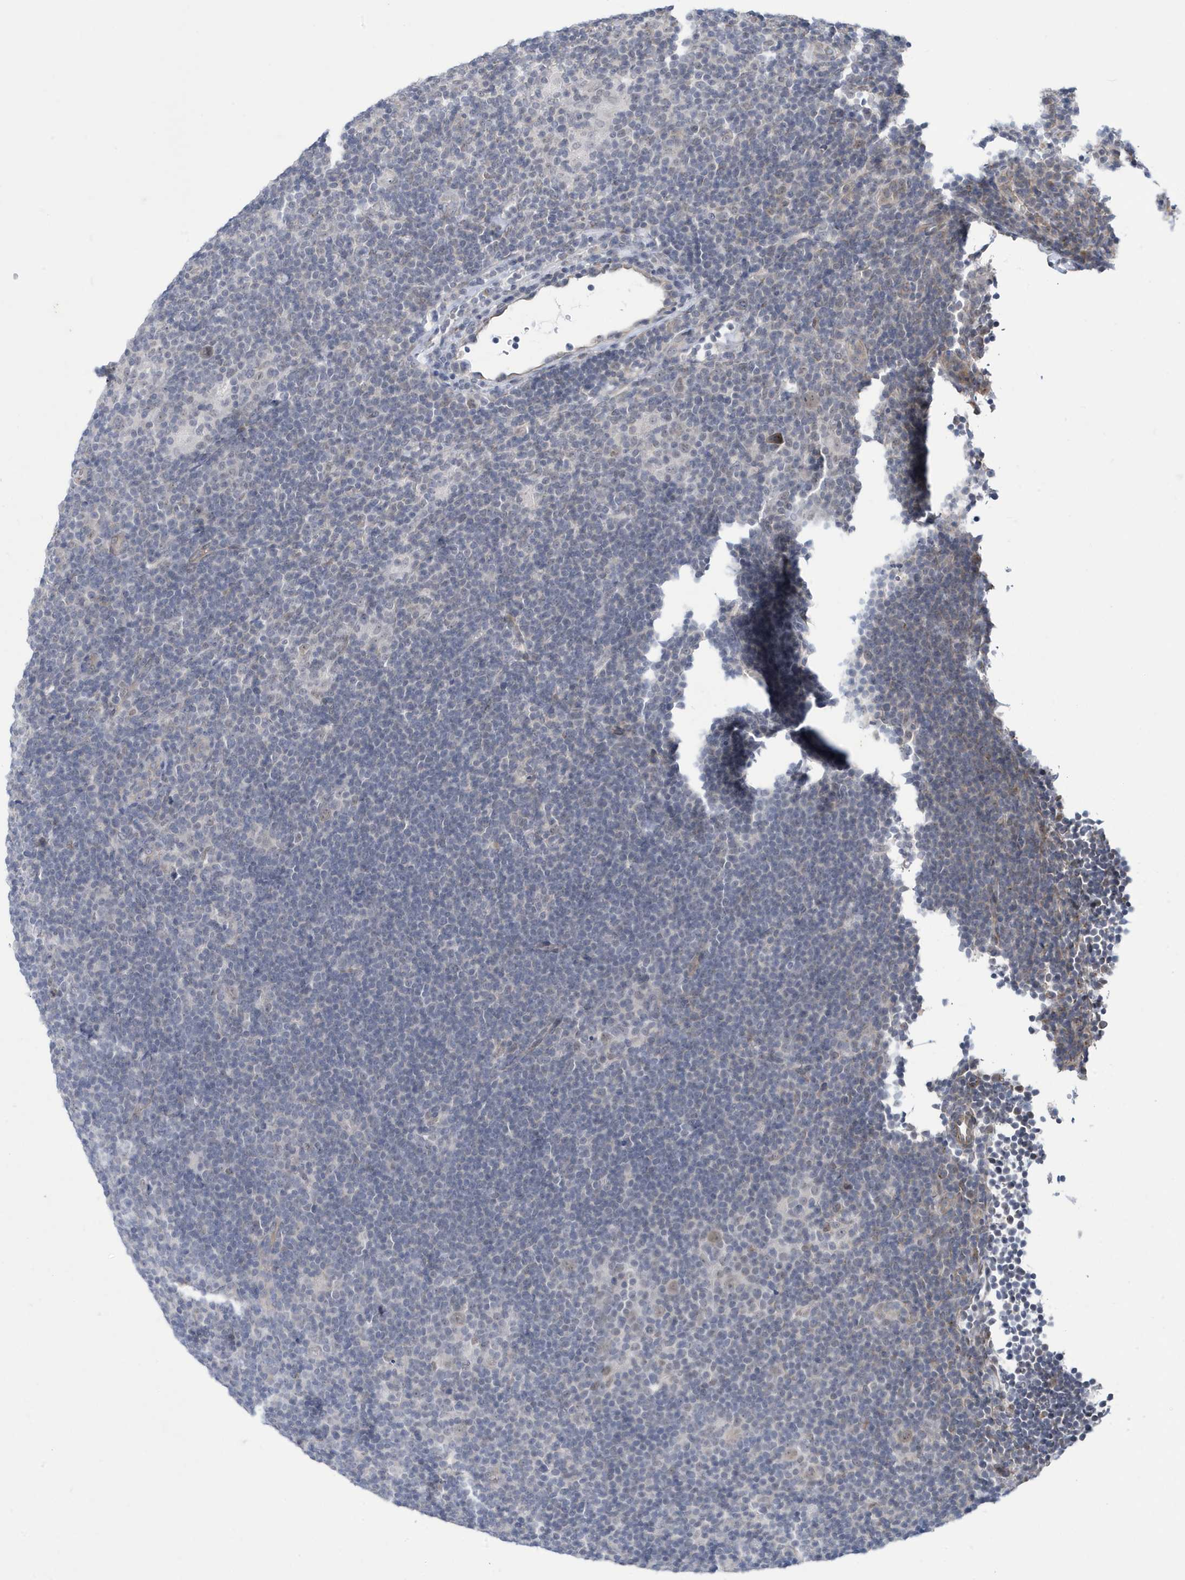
{"staining": {"intensity": "weak", "quantity": "<25%", "location": "nuclear"}, "tissue": "lymphoma", "cell_type": "Tumor cells", "image_type": "cancer", "snomed": [{"axis": "morphology", "description": "Hodgkin's disease, NOS"}, {"axis": "topography", "description": "Lymph node"}], "caption": "A micrograph of human lymphoma is negative for staining in tumor cells.", "gene": "ZNF654", "patient": {"sex": "female", "age": 57}}